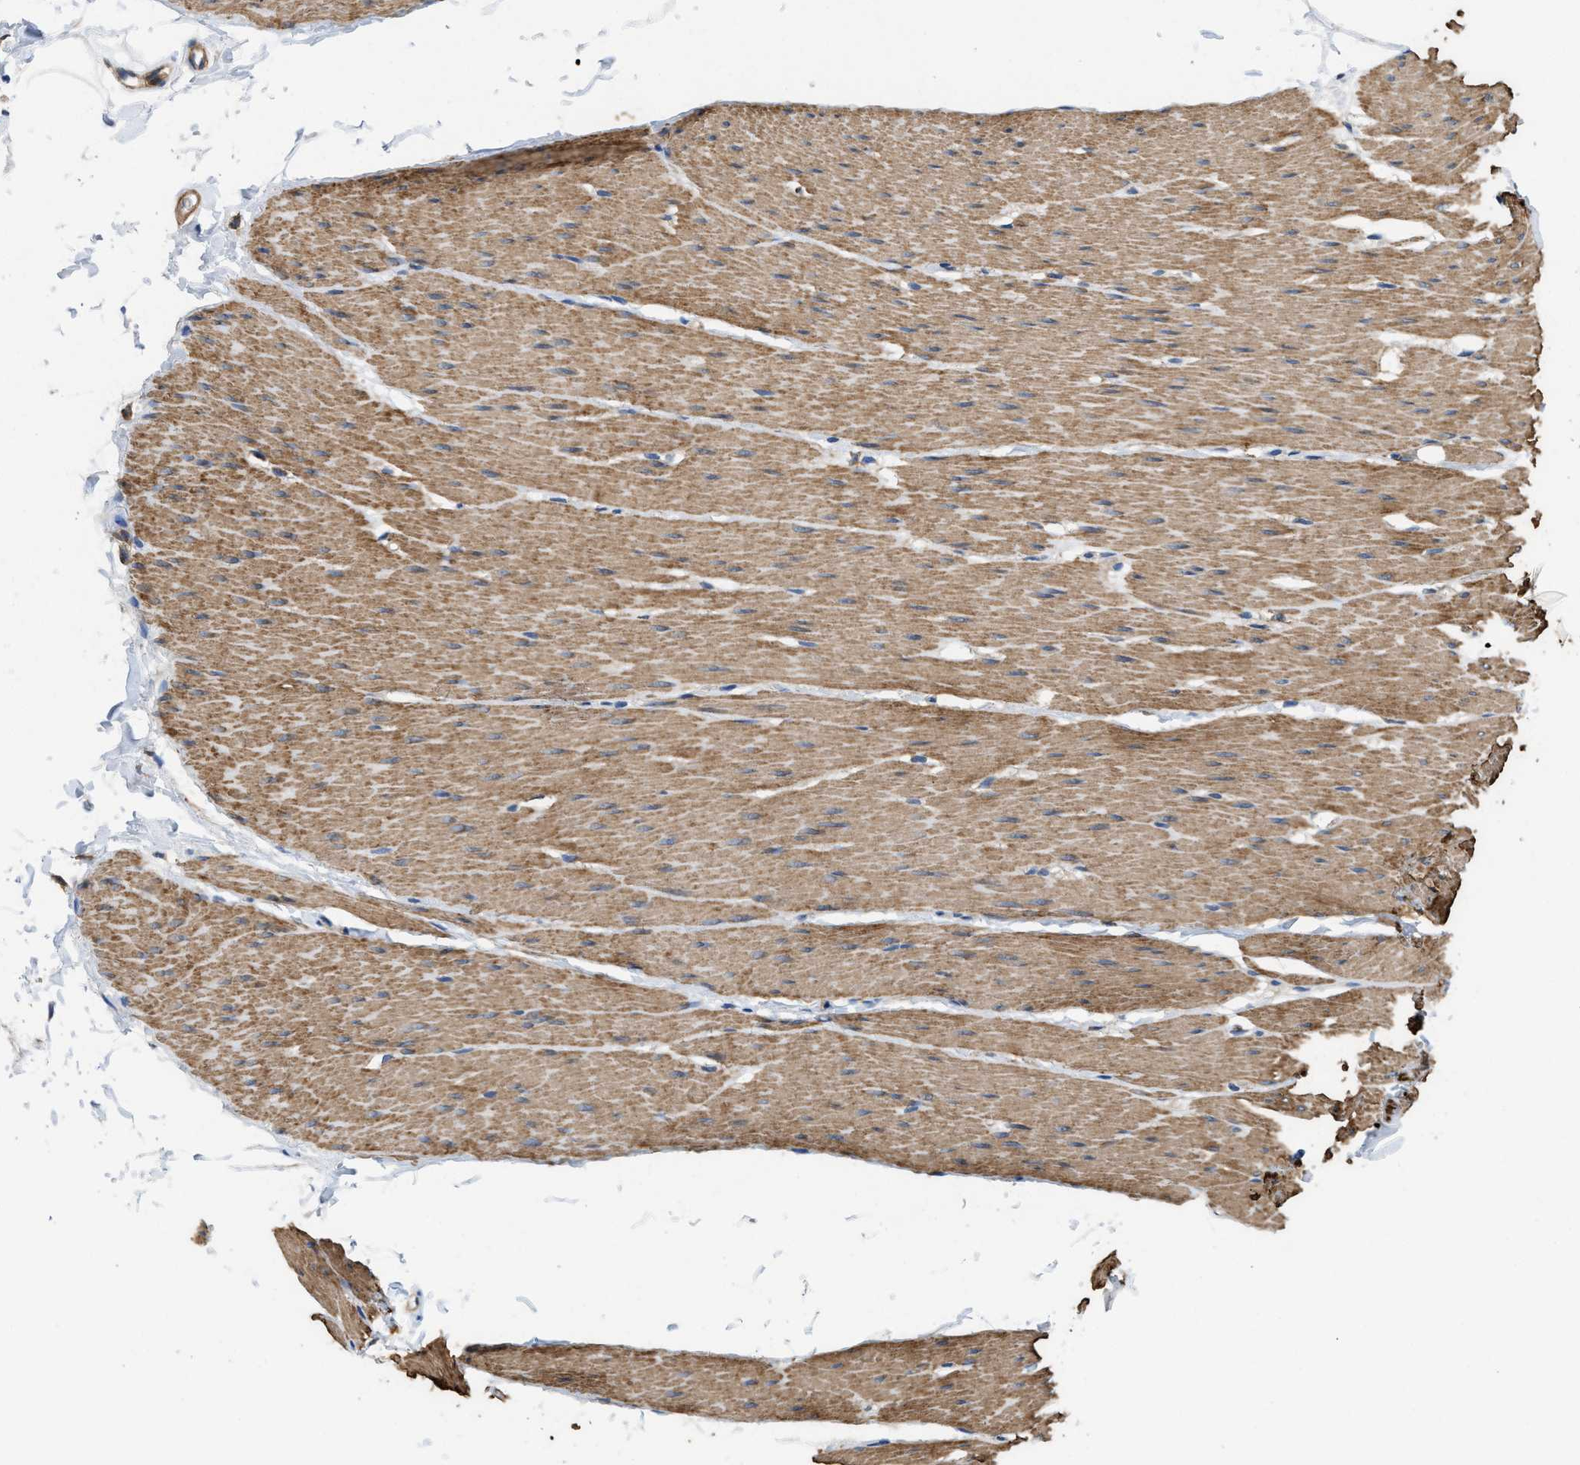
{"staining": {"intensity": "moderate", "quantity": ">75%", "location": "cytoplasmic/membranous"}, "tissue": "smooth muscle", "cell_type": "Smooth muscle cells", "image_type": "normal", "snomed": [{"axis": "morphology", "description": "Normal tissue, NOS"}, {"axis": "topography", "description": "Smooth muscle"}, {"axis": "topography", "description": "Colon"}], "caption": "Immunohistochemistry (IHC) histopathology image of unremarkable human smooth muscle stained for a protein (brown), which shows medium levels of moderate cytoplasmic/membranous staining in about >75% of smooth muscle cells.", "gene": "LINGO2", "patient": {"sex": "male", "age": 67}}